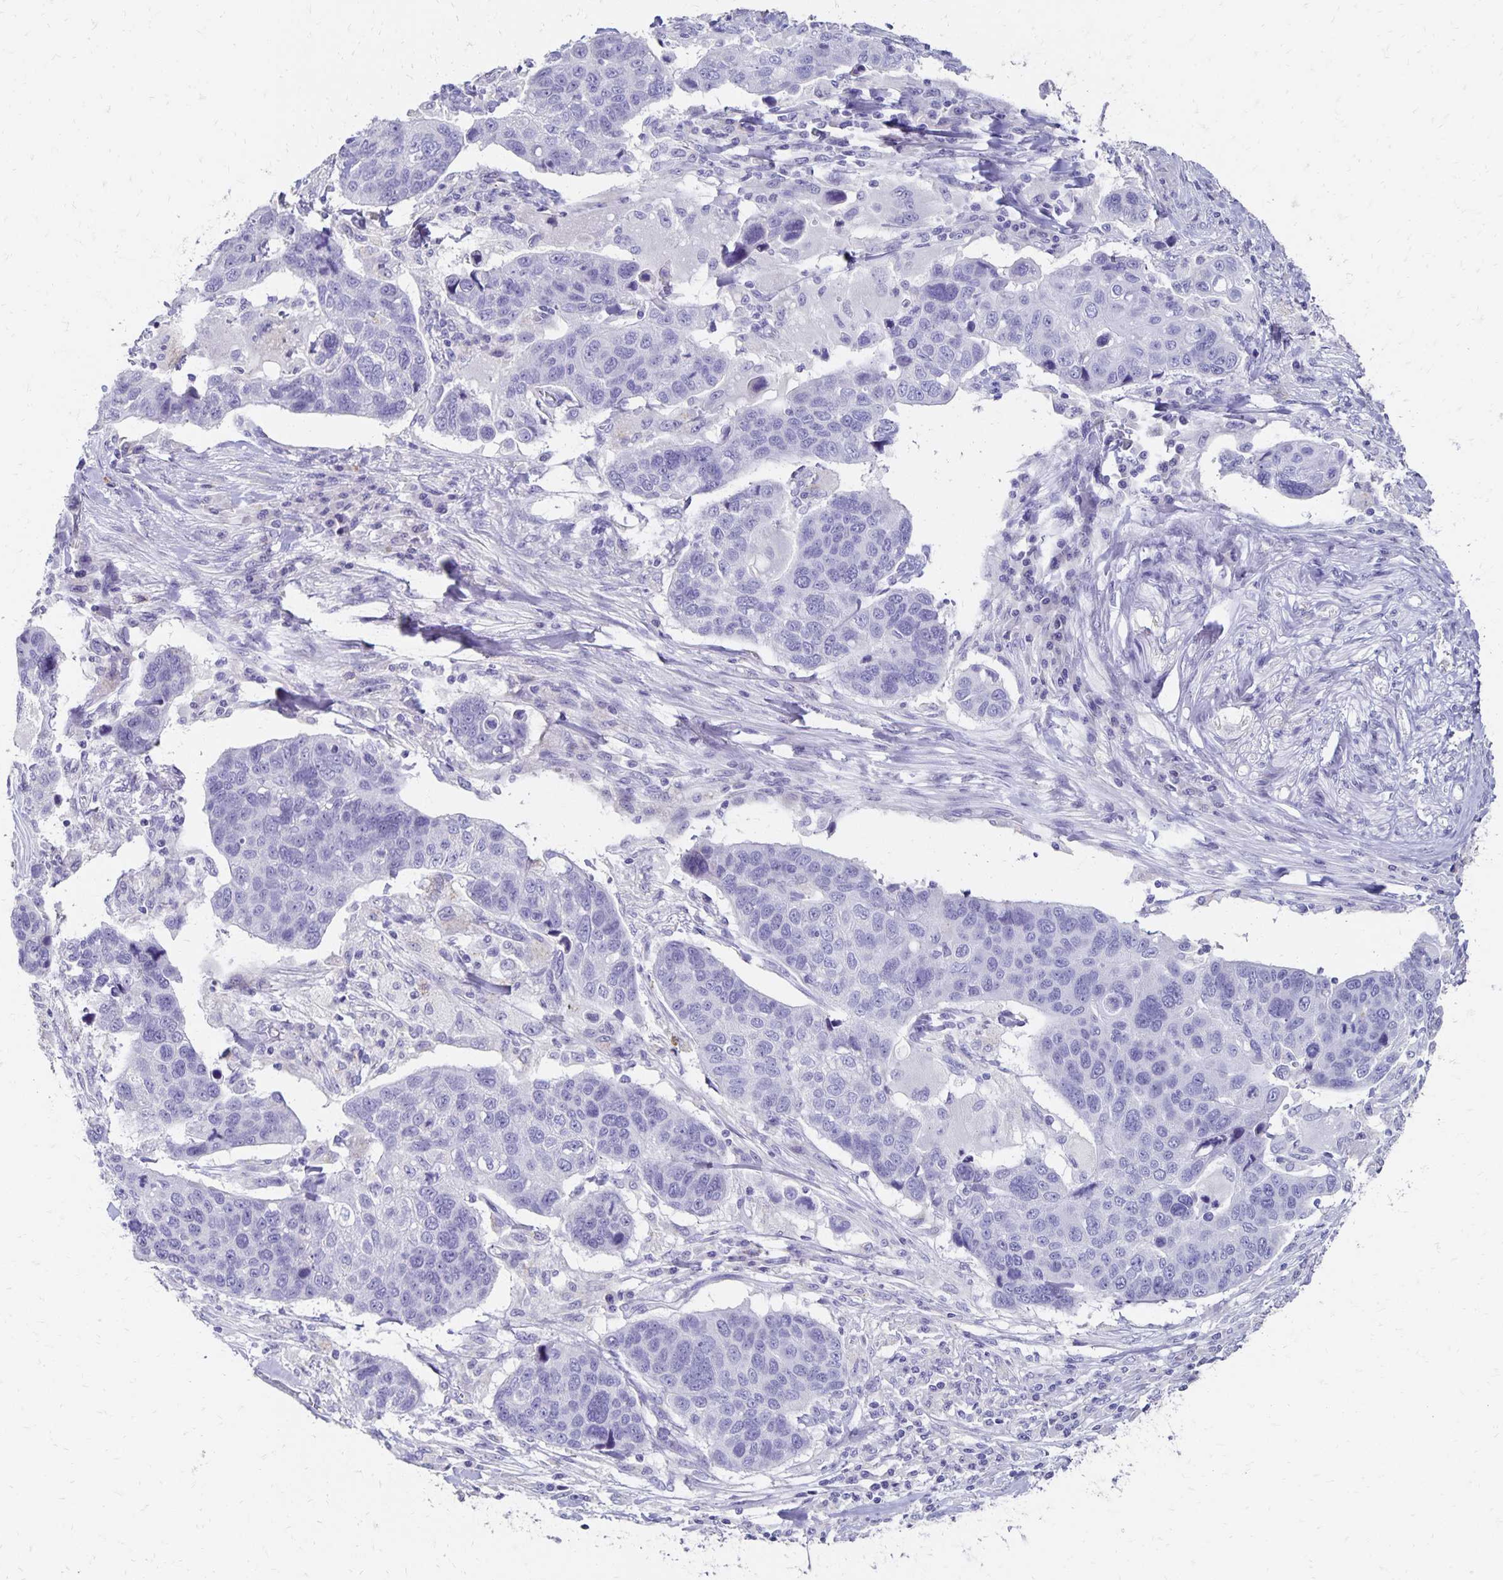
{"staining": {"intensity": "negative", "quantity": "none", "location": "none"}, "tissue": "lung cancer", "cell_type": "Tumor cells", "image_type": "cancer", "snomed": [{"axis": "morphology", "description": "Squamous cell carcinoma, NOS"}, {"axis": "topography", "description": "Lymph node"}, {"axis": "topography", "description": "Lung"}], "caption": "Immunohistochemistry histopathology image of lung cancer stained for a protein (brown), which reveals no expression in tumor cells.", "gene": "DYNLT4", "patient": {"sex": "male", "age": 61}}